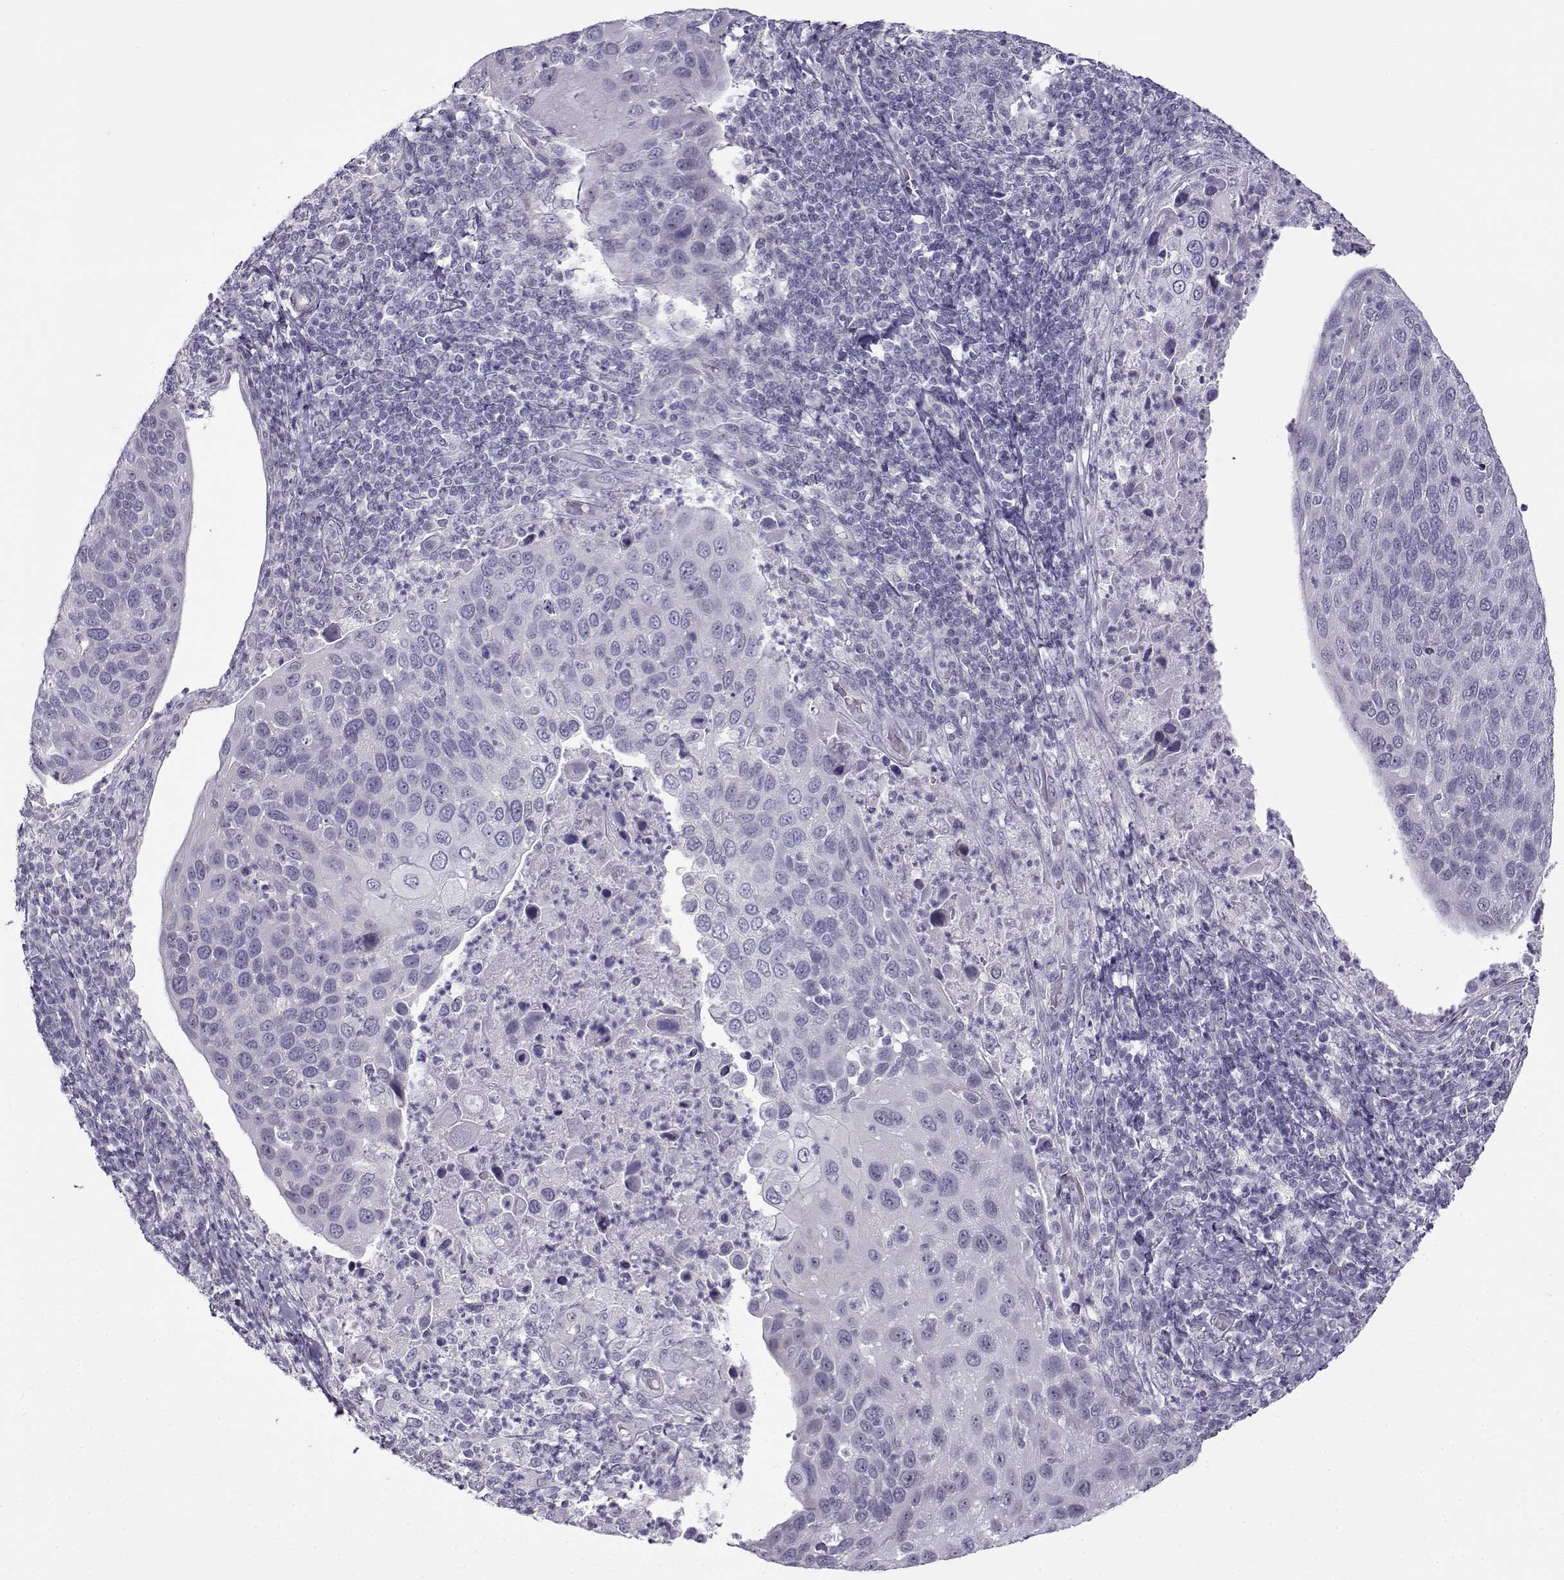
{"staining": {"intensity": "negative", "quantity": "none", "location": "none"}, "tissue": "cervical cancer", "cell_type": "Tumor cells", "image_type": "cancer", "snomed": [{"axis": "morphology", "description": "Squamous cell carcinoma, NOS"}, {"axis": "topography", "description": "Cervix"}], "caption": "An image of cervical squamous cell carcinoma stained for a protein displays no brown staining in tumor cells.", "gene": "TEX55", "patient": {"sex": "female", "age": 54}}